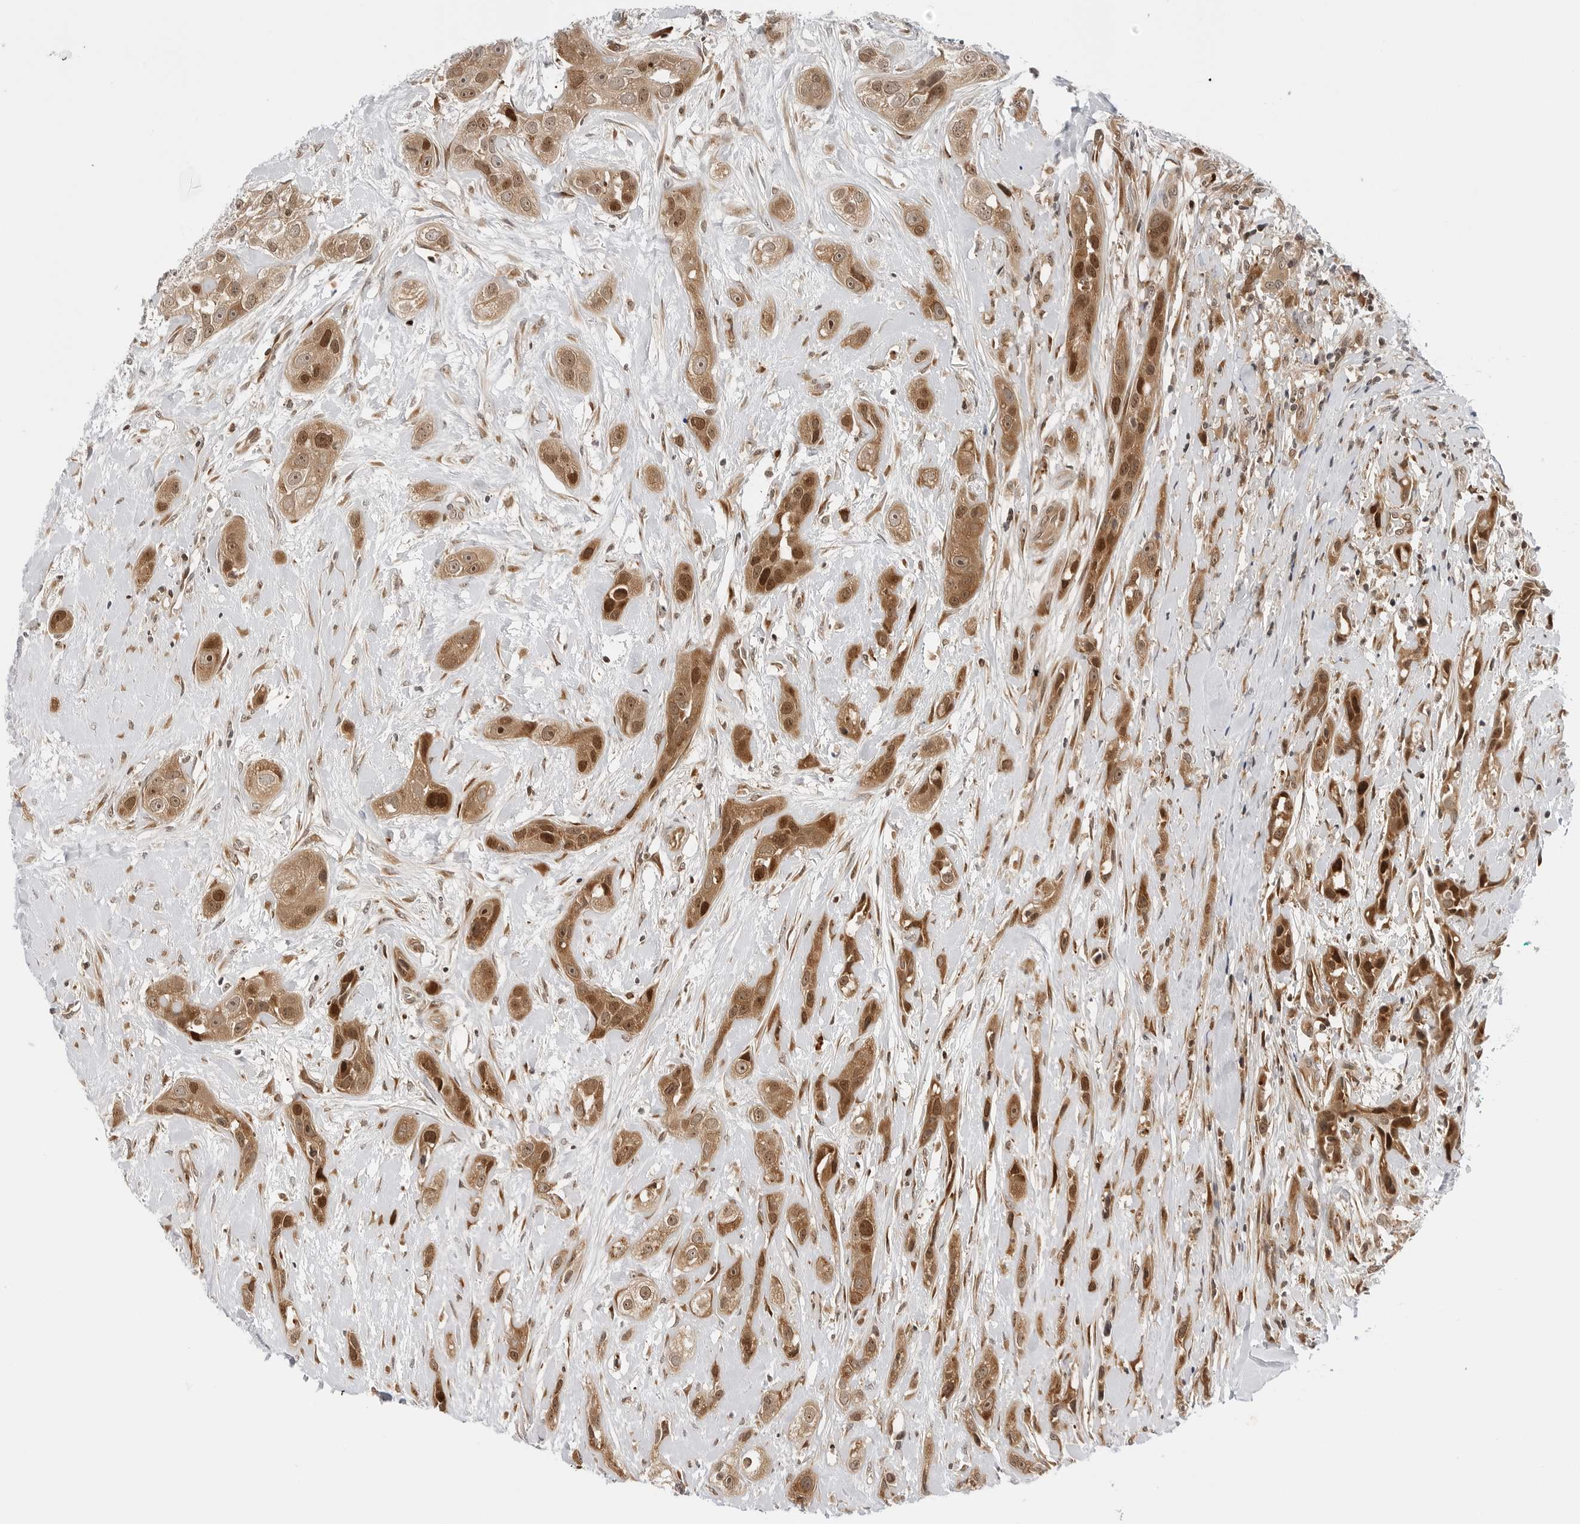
{"staining": {"intensity": "strong", "quantity": ">75%", "location": "cytoplasmic/membranous,nuclear"}, "tissue": "head and neck cancer", "cell_type": "Tumor cells", "image_type": "cancer", "snomed": [{"axis": "morphology", "description": "Normal tissue, NOS"}, {"axis": "morphology", "description": "Squamous cell carcinoma, NOS"}, {"axis": "topography", "description": "Skeletal muscle"}, {"axis": "topography", "description": "Head-Neck"}], "caption": "Head and neck cancer stained for a protein reveals strong cytoplasmic/membranous and nuclear positivity in tumor cells.", "gene": "TIPRL", "patient": {"sex": "male", "age": 51}}